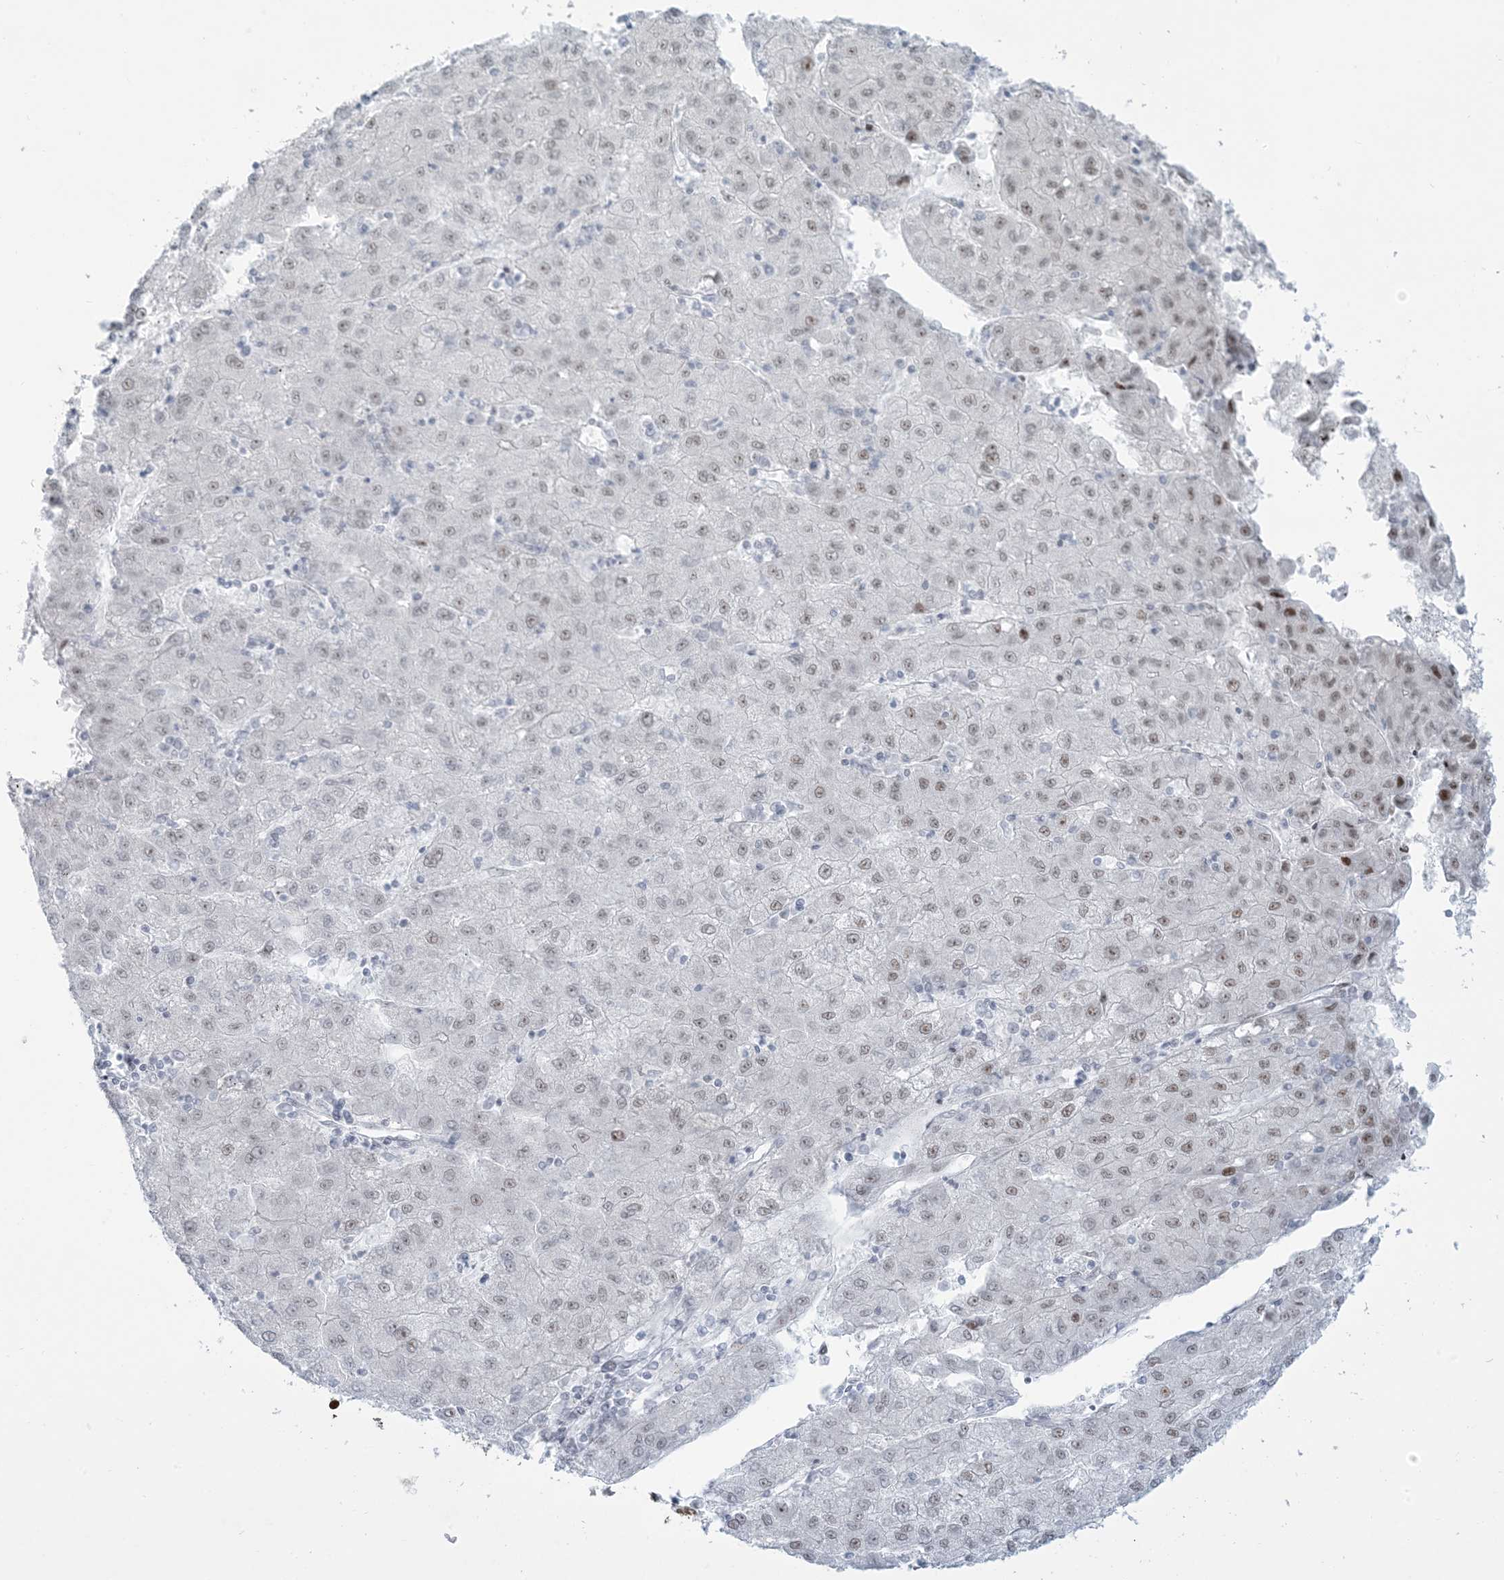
{"staining": {"intensity": "weak", "quantity": "25%-75%", "location": "nuclear"}, "tissue": "liver cancer", "cell_type": "Tumor cells", "image_type": "cancer", "snomed": [{"axis": "morphology", "description": "Carcinoma, Hepatocellular, NOS"}, {"axis": "topography", "description": "Liver"}], "caption": "IHC photomicrograph of liver cancer (hepatocellular carcinoma) stained for a protein (brown), which reveals low levels of weak nuclear expression in about 25%-75% of tumor cells.", "gene": "STAG1", "patient": {"sex": "male", "age": 72}}